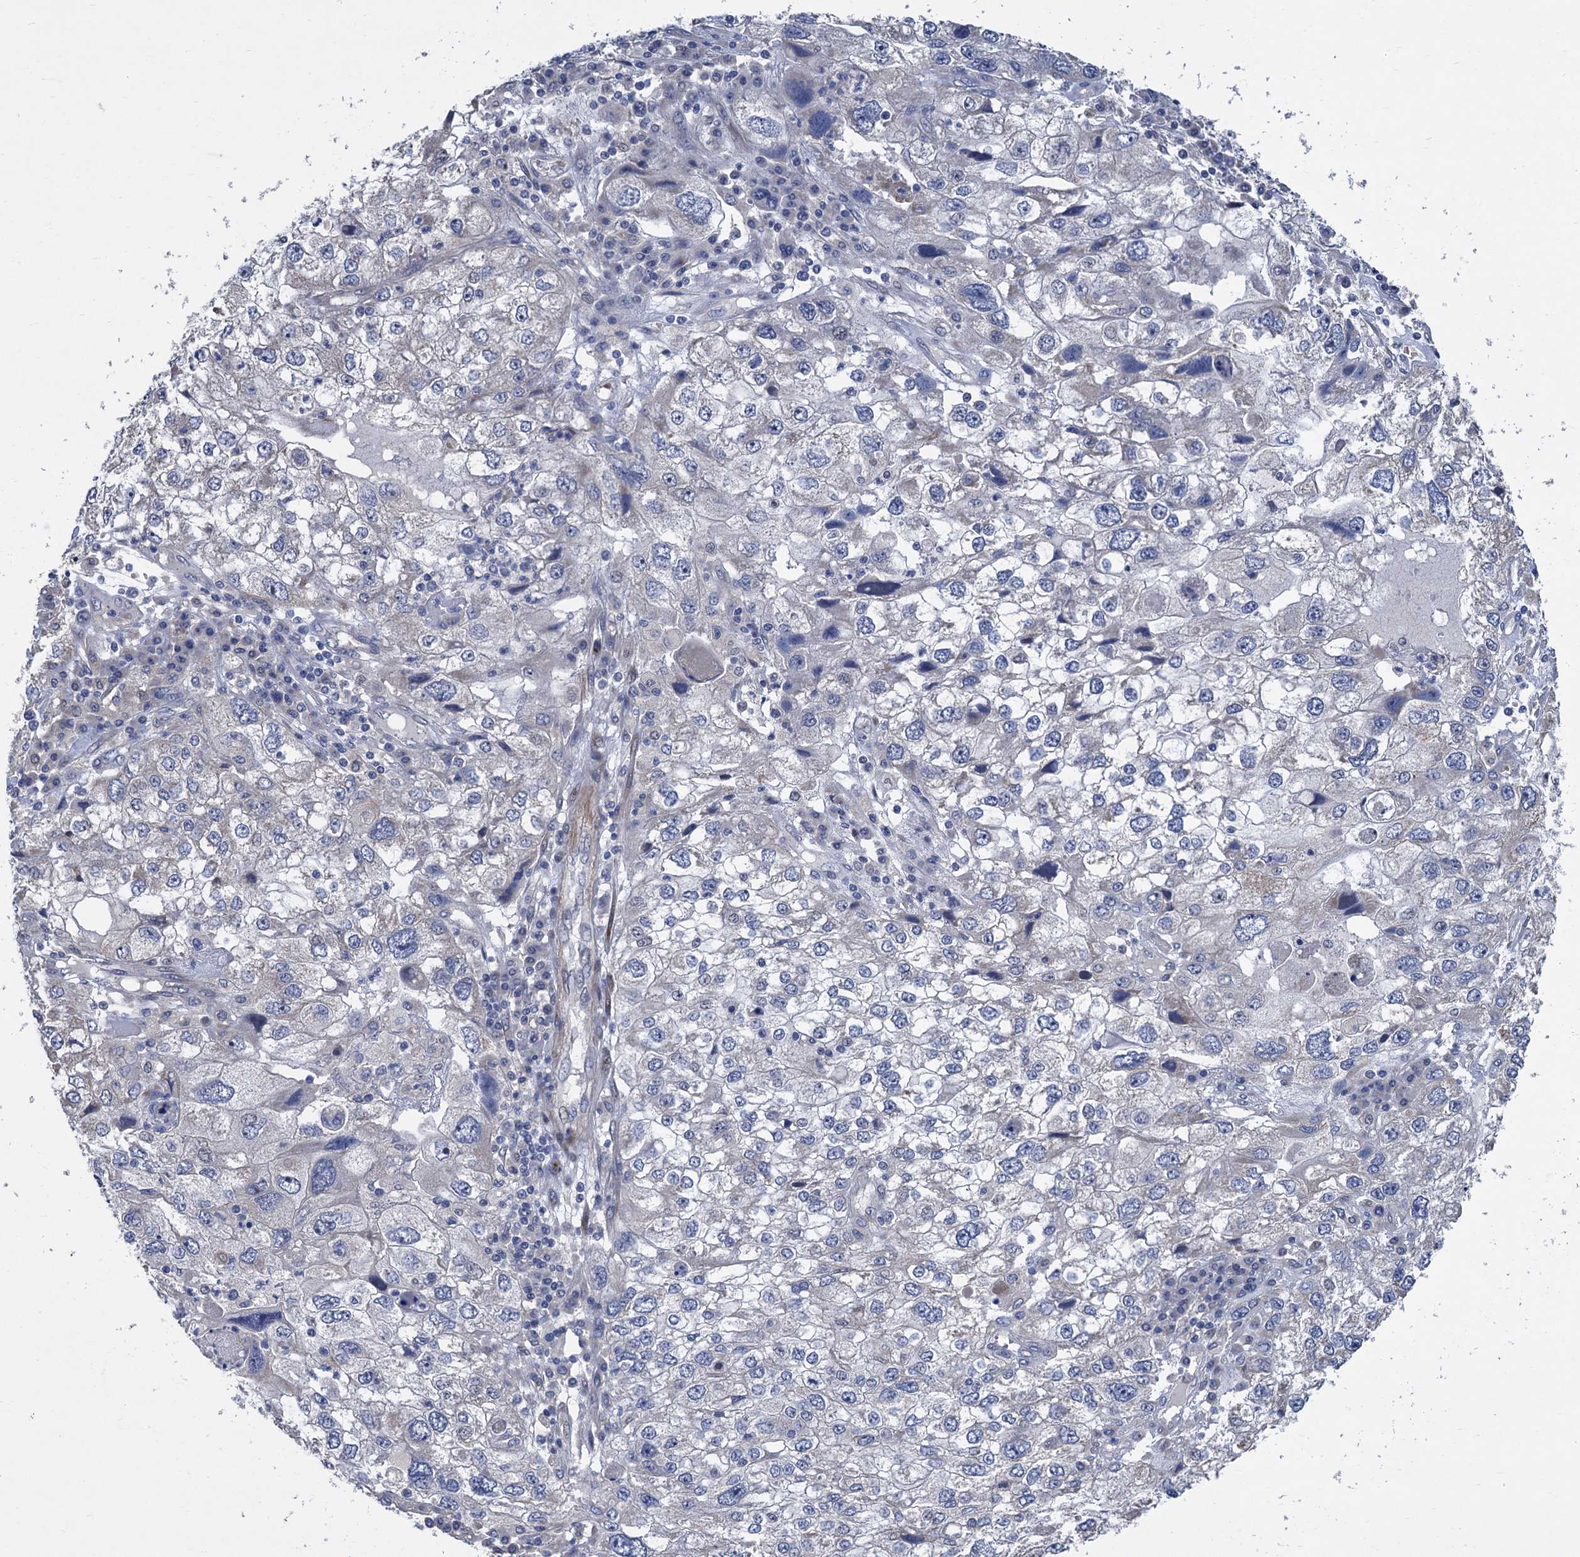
{"staining": {"intensity": "negative", "quantity": "none", "location": "none"}, "tissue": "endometrial cancer", "cell_type": "Tumor cells", "image_type": "cancer", "snomed": [{"axis": "morphology", "description": "Adenocarcinoma, NOS"}, {"axis": "topography", "description": "Endometrium"}], "caption": "There is no significant expression in tumor cells of endometrial cancer.", "gene": "TRAF7", "patient": {"sex": "female", "age": 49}}